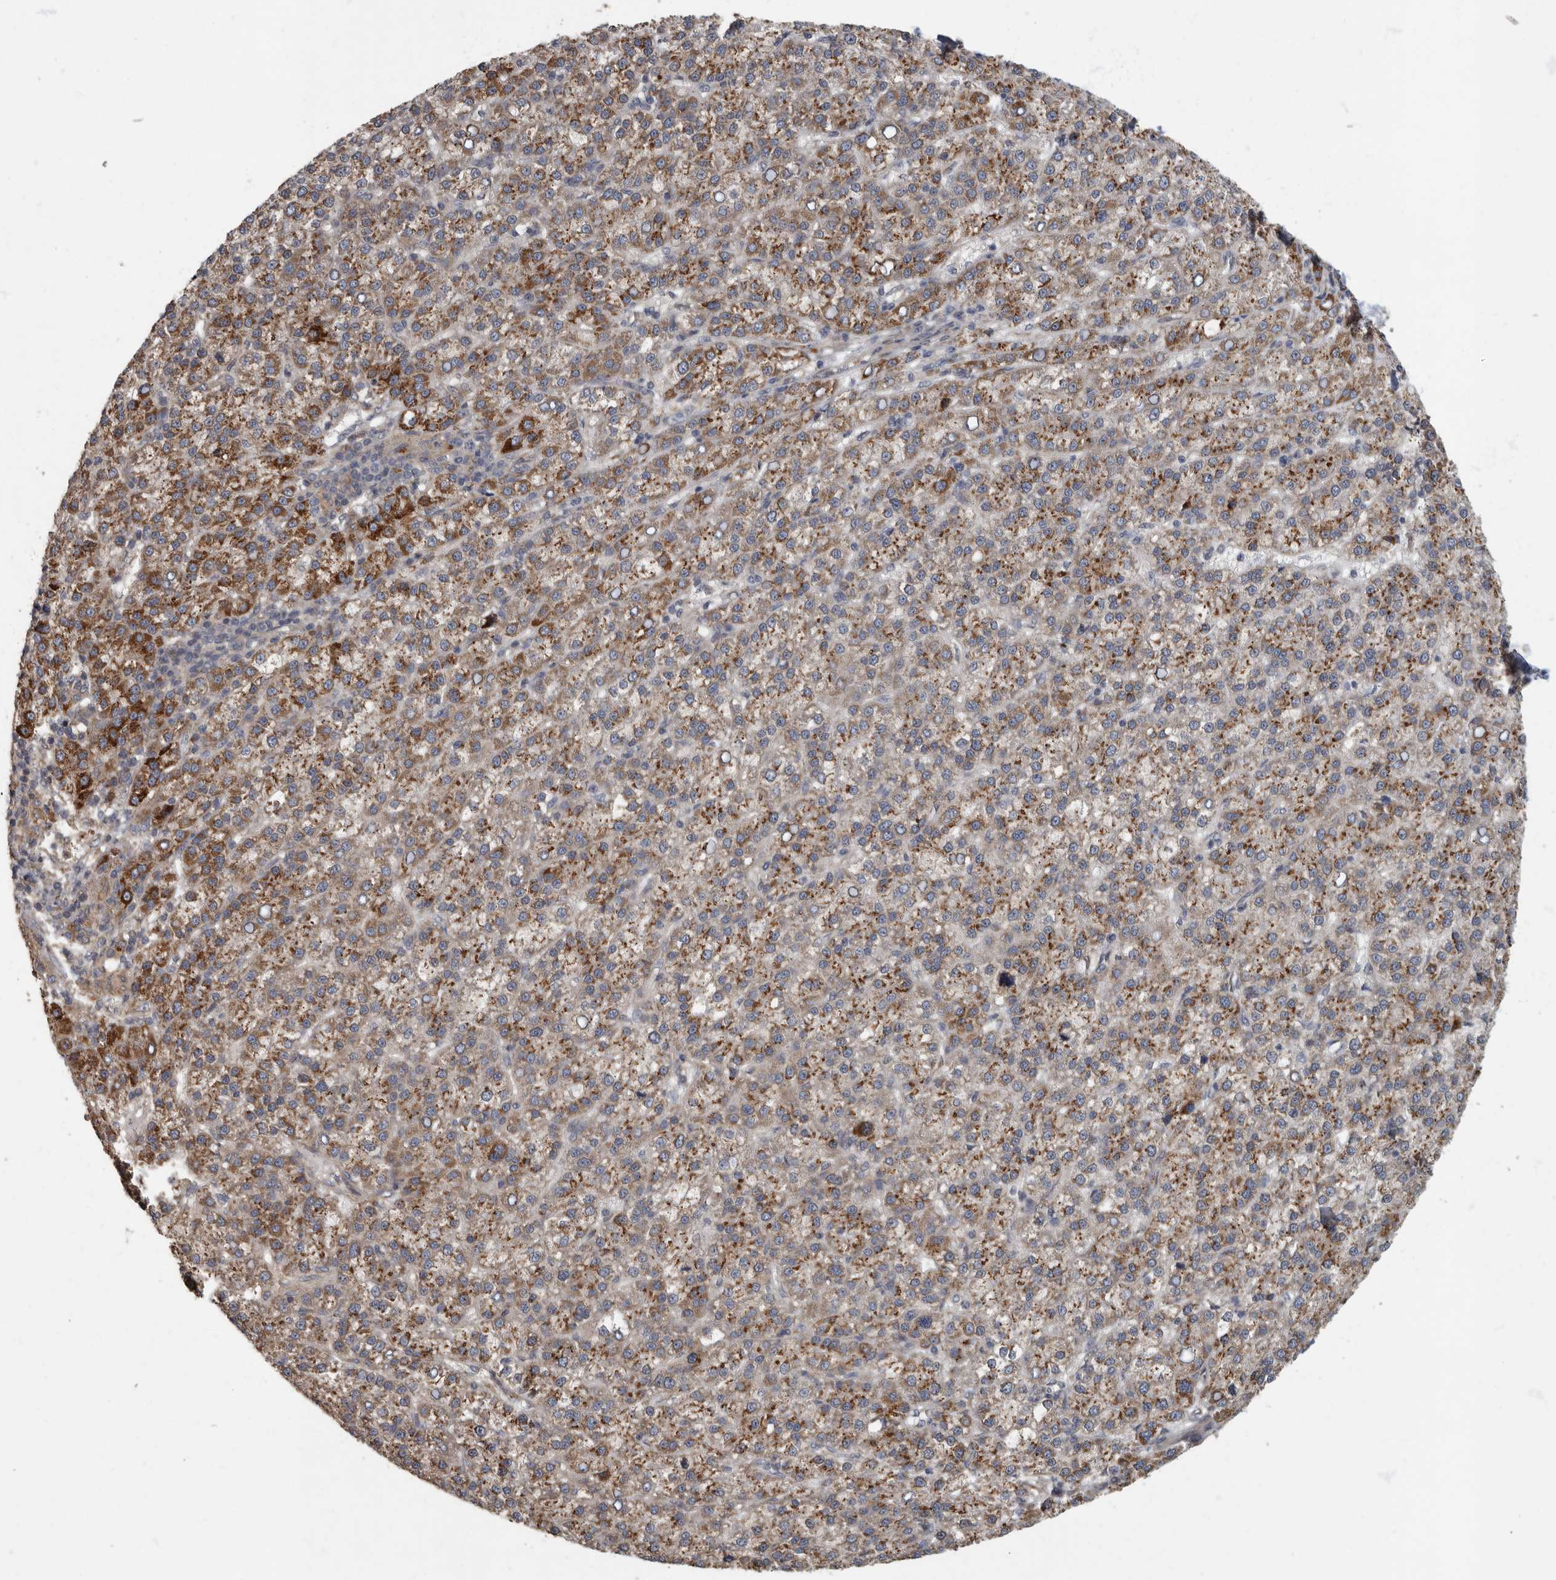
{"staining": {"intensity": "moderate", "quantity": ">75%", "location": "cytoplasmic/membranous"}, "tissue": "liver cancer", "cell_type": "Tumor cells", "image_type": "cancer", "snomed": [{"axis": "morphology", "description": "Carcinoma, Hepatocellular, NOS"}, {"axis": "topography", "description": "Liver"}], "caption": "Protein staining of liver cancer (hepatocellular carcinoma) tissue shows moderate cytoplasmic/membranous staining in approximately >75% of tumor cells.", "gene": "IQCK", "patient": {"sex": "female", "age": 58}}